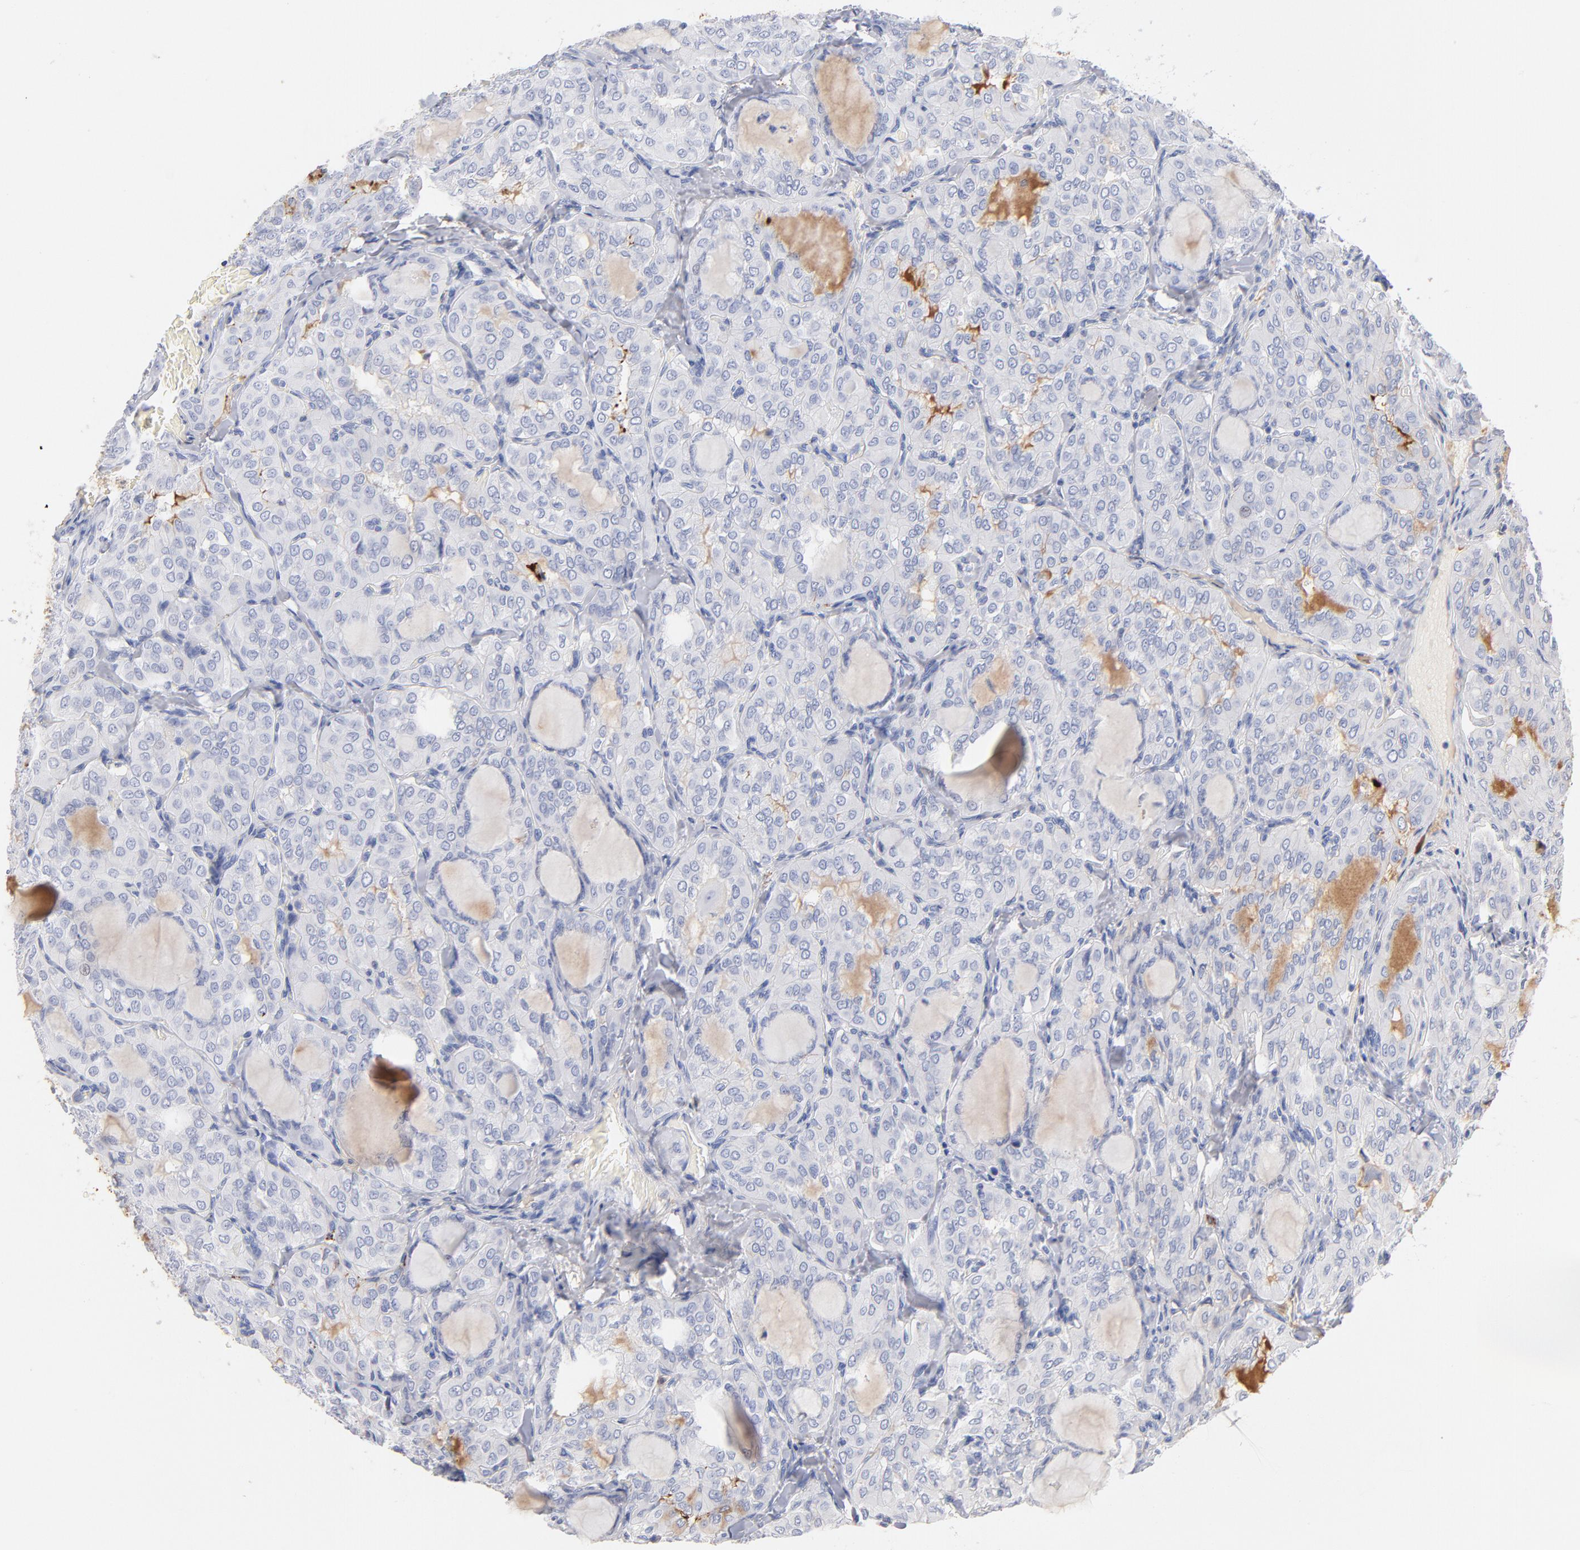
{"staining": {"intensity": "negative", "quantity": "none", "location": "none"}, "tissue": "thyroid cancer", "cell_type": "Tumor cells", "image_type": "cancer", "snomed": [{"axis": "morphology", "description": "Papillary adenocarcinoma, NOS"}, {"axis": "topography", "description": "Thyroid gland"}], "caption": "A micrograph of human papillary adenocarcinoma (thyroid) is negative for staining in tumor cells.", "gene": "C3", "patient": {"sex": "male", "age": 20}}